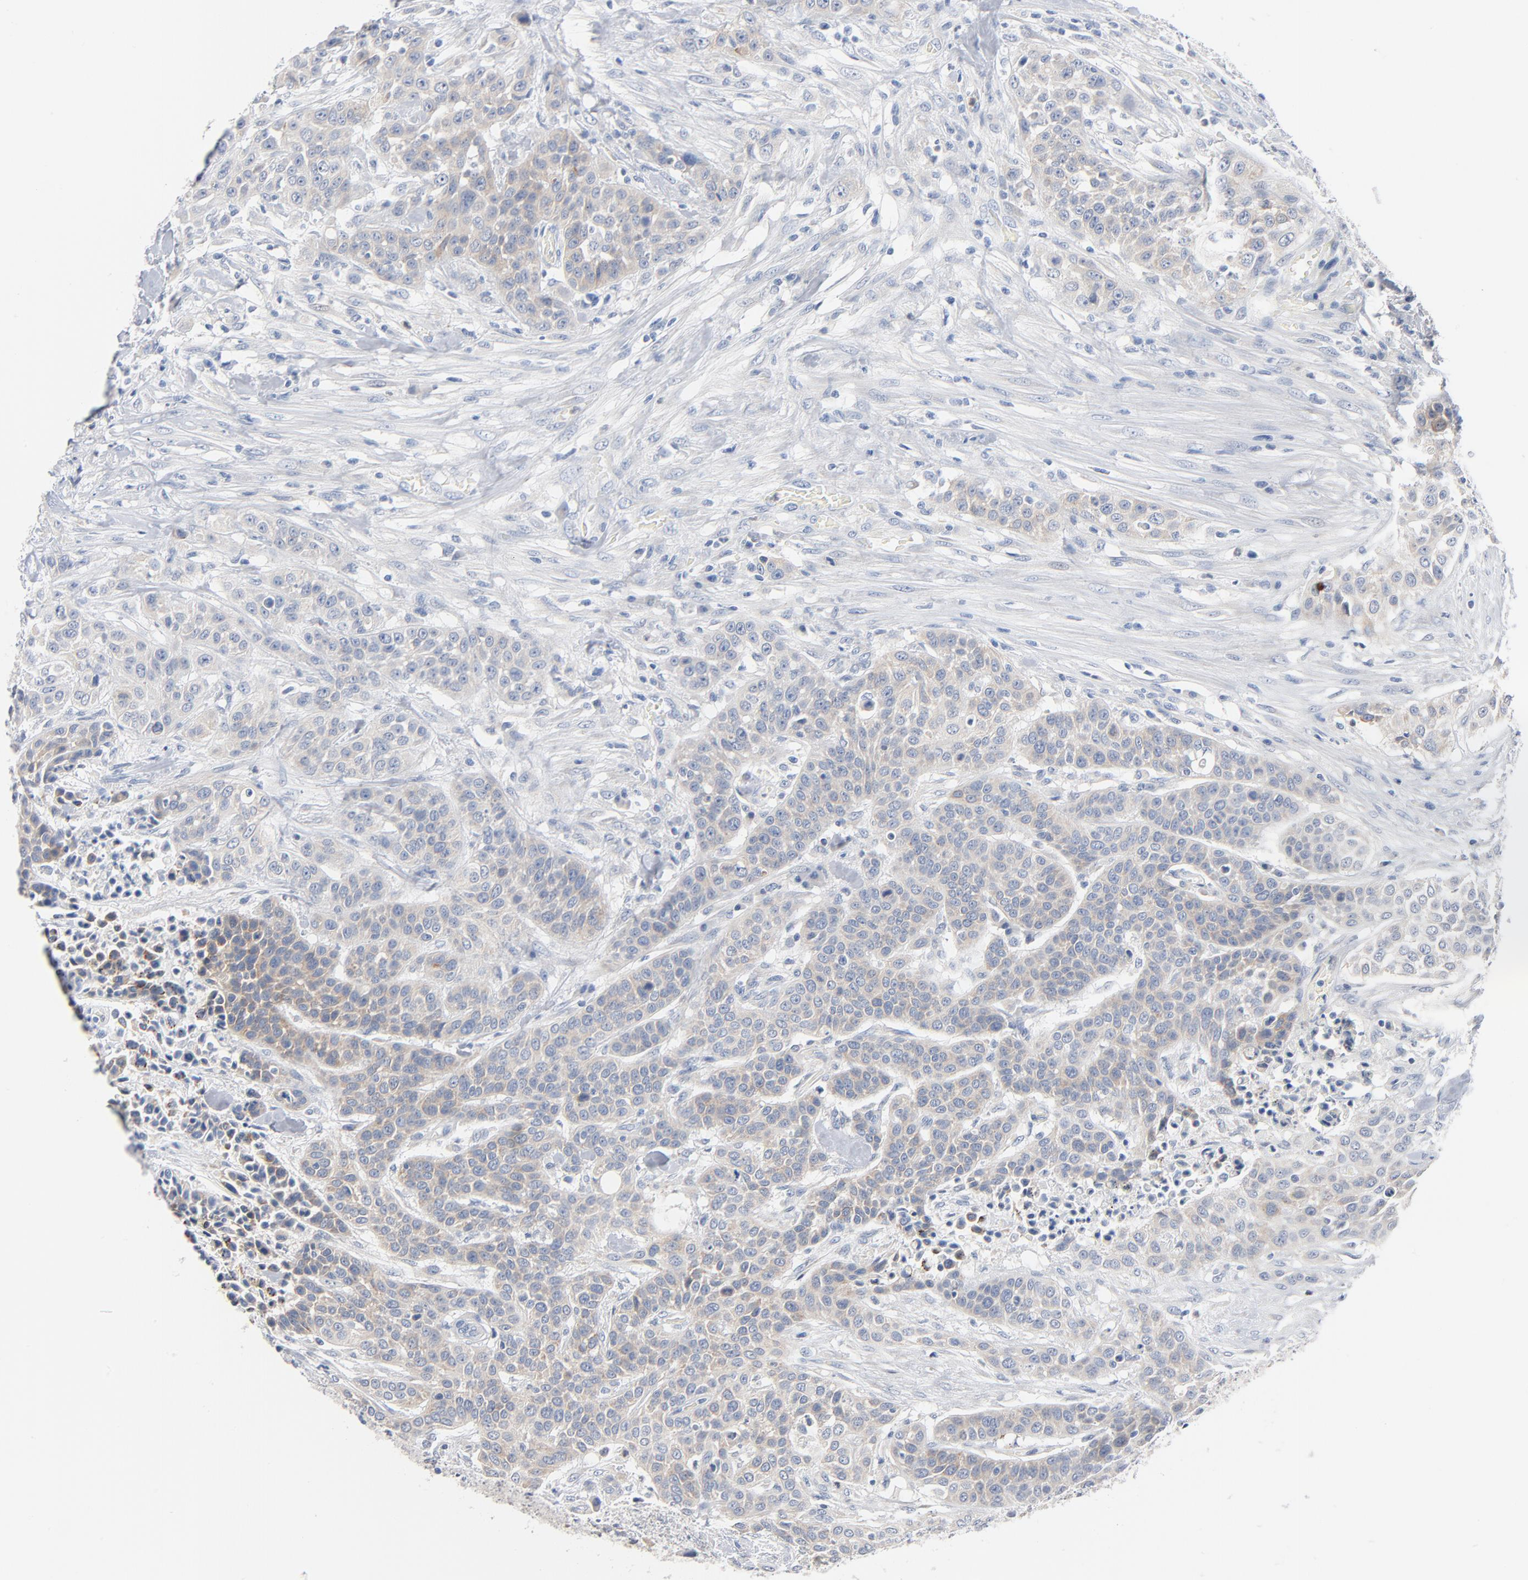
{"staining": {"intensity": "negative", "quantity": "none", "location": "none"}, "tissue": "urothelial cancer", "cell_type": "Tumor cells", "image_type": "cancer", "snomed": [{"axis": "morphology", "description": "Urothelial carcinoma, High grade"}, {"axis": "topography", "description": "Urinary bladder"}], "caption": "An IHC histopathology image of urothelial carcinoma (high-grade) is shown. There is no staining in tumor cells of urothelial carcinoma (high-grade).", "gene": "IFT43", "patient": {"sex": "male", "age": 74}}